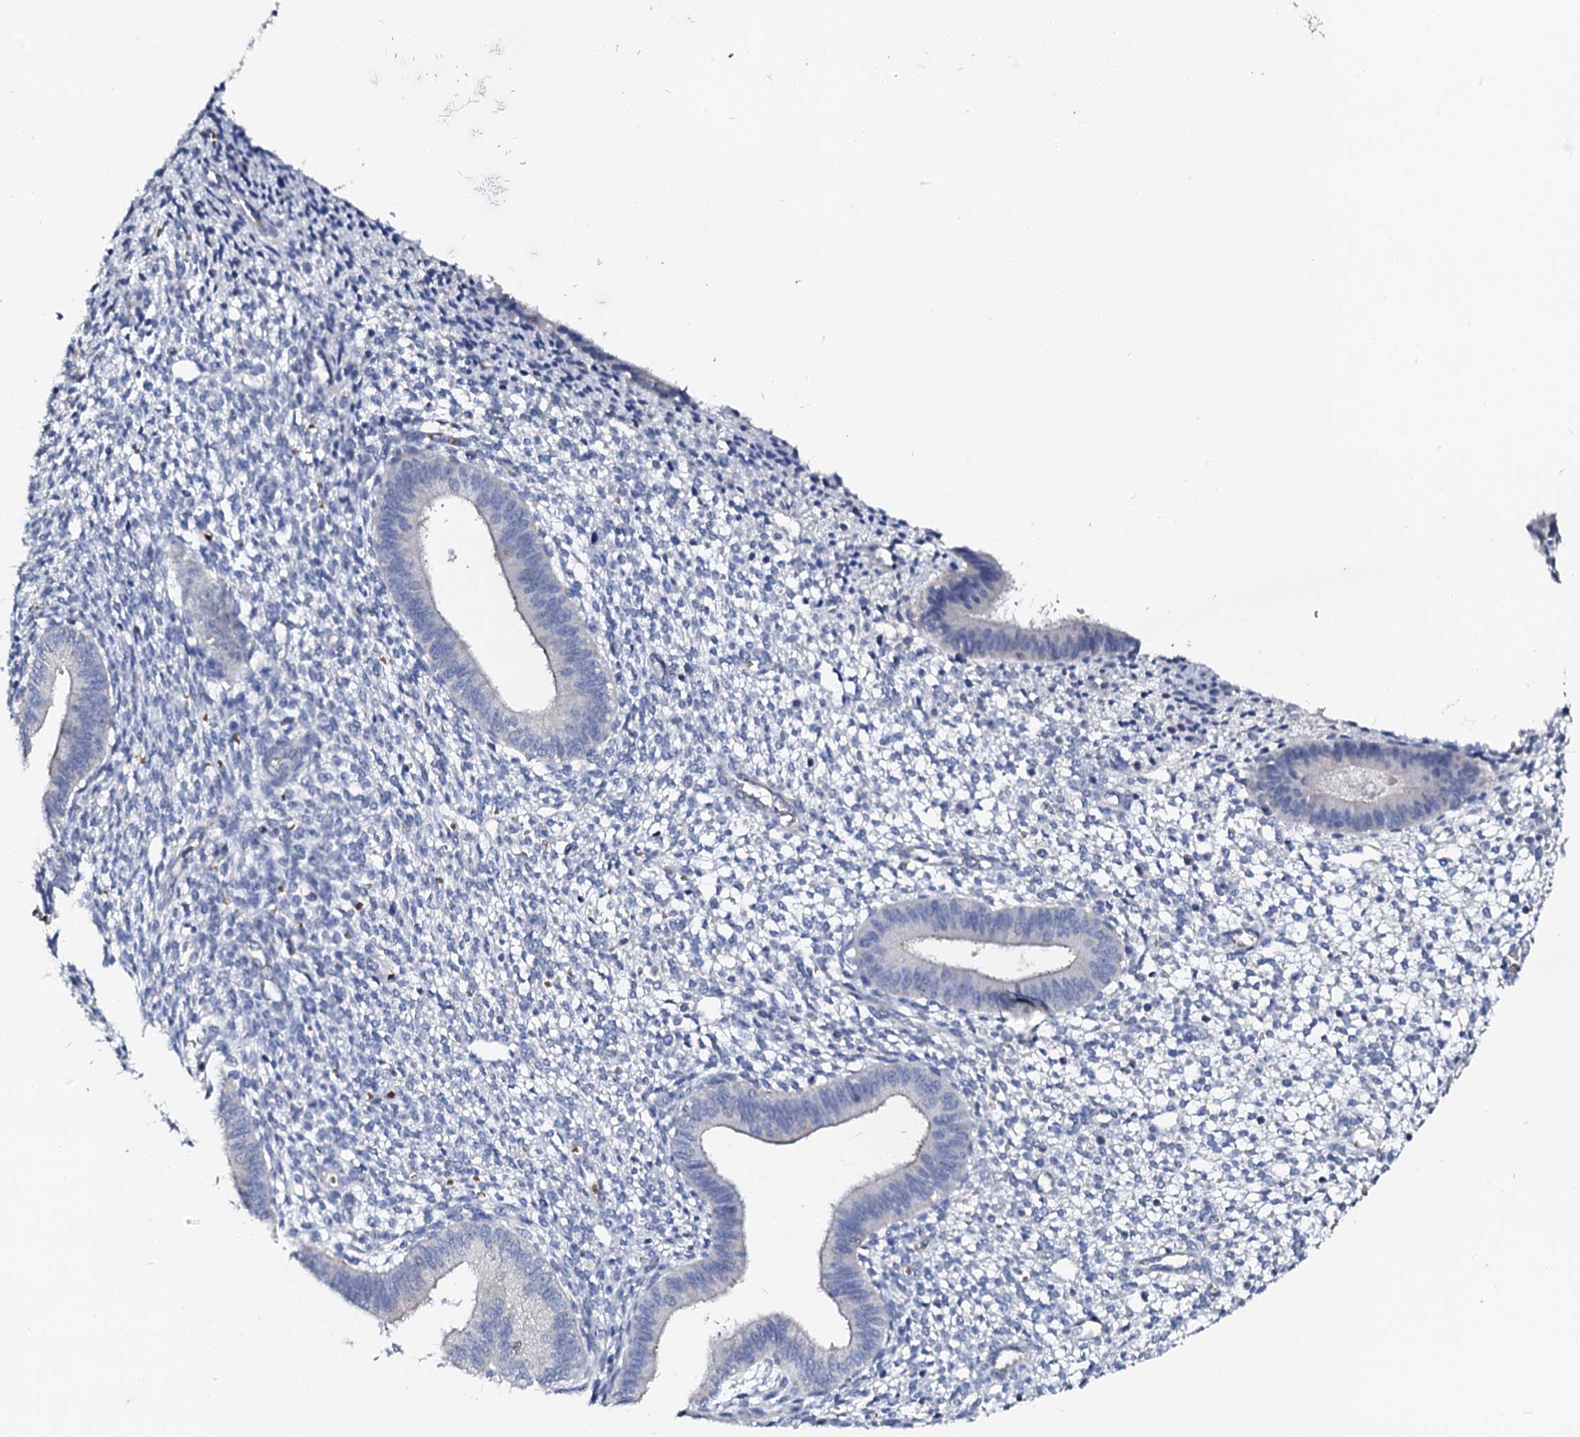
{"staining": {"intensity": "negative", "quantity": "none", "location": "none"}, "tissue": "endometrium", "cell_type": "Cells in endometrial stroma", "image_type": "normal", "snomed": [{"axis": "morphology", "description": "Normal tissue, NOS"}, {"axis": "topography", "description": "Endometrium"}], "caption": "IHC of benign endometrium displays no staining in cells in endometrial stroma.", "gene": "RAB27A", "patient": {"sex": "female", "age": 46}}